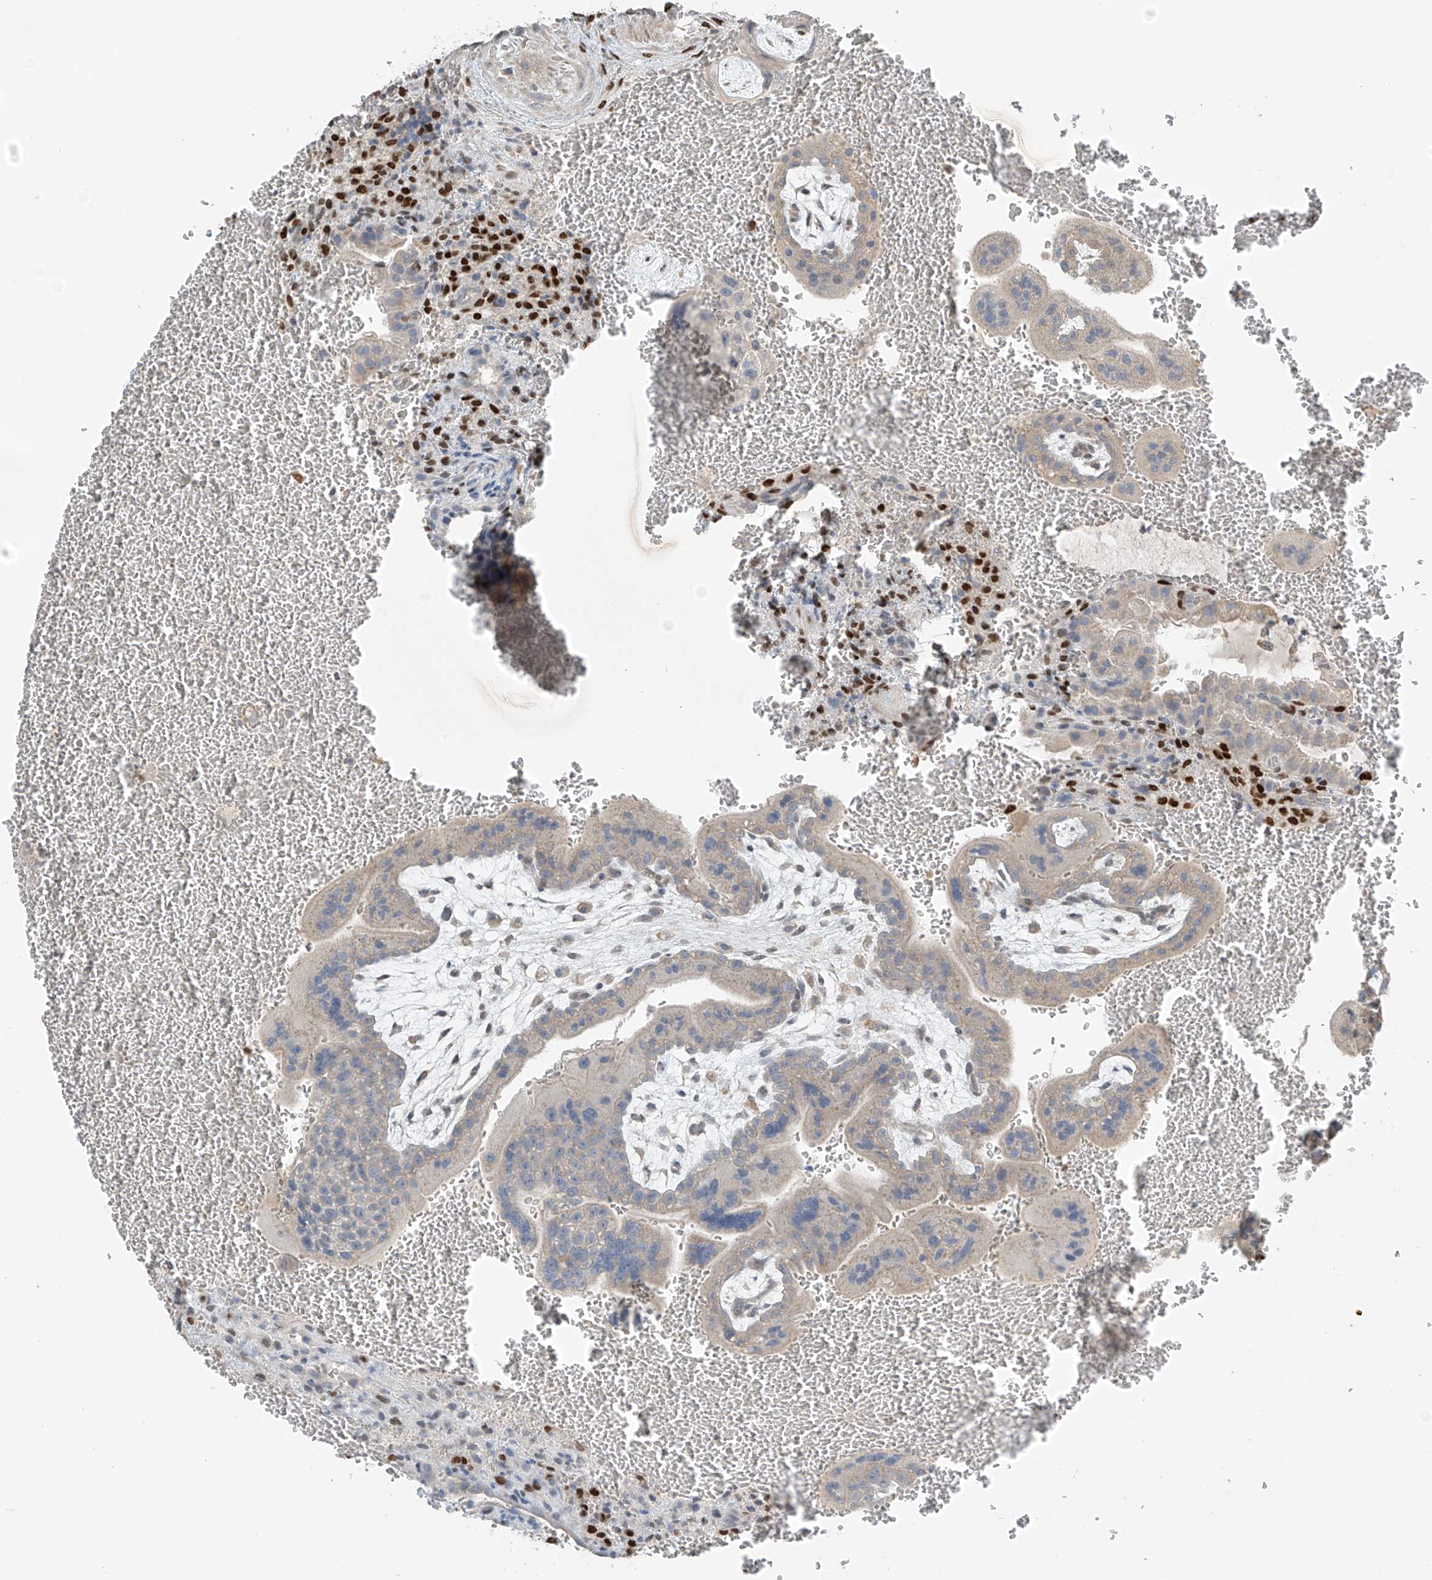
{"staining": {"intensity": "negative", "quantity": "none", "location": "none"}, "tissue": "placenta", "cell_type": "Decidual cells", "image_type": "normal", "snomed": [{"axis": "morphology", "description": "Normal tissue, NOS"}, {"axis": "topography", "description": "Placenta"}], "caption": "Unremarkable placenta was stained to show a protein in brown. There is no significant expression in decidual cells. (DAB IHC, high magnification).", "gene": "HOXA11", "patient": {"sex": "female", "age": 35}}